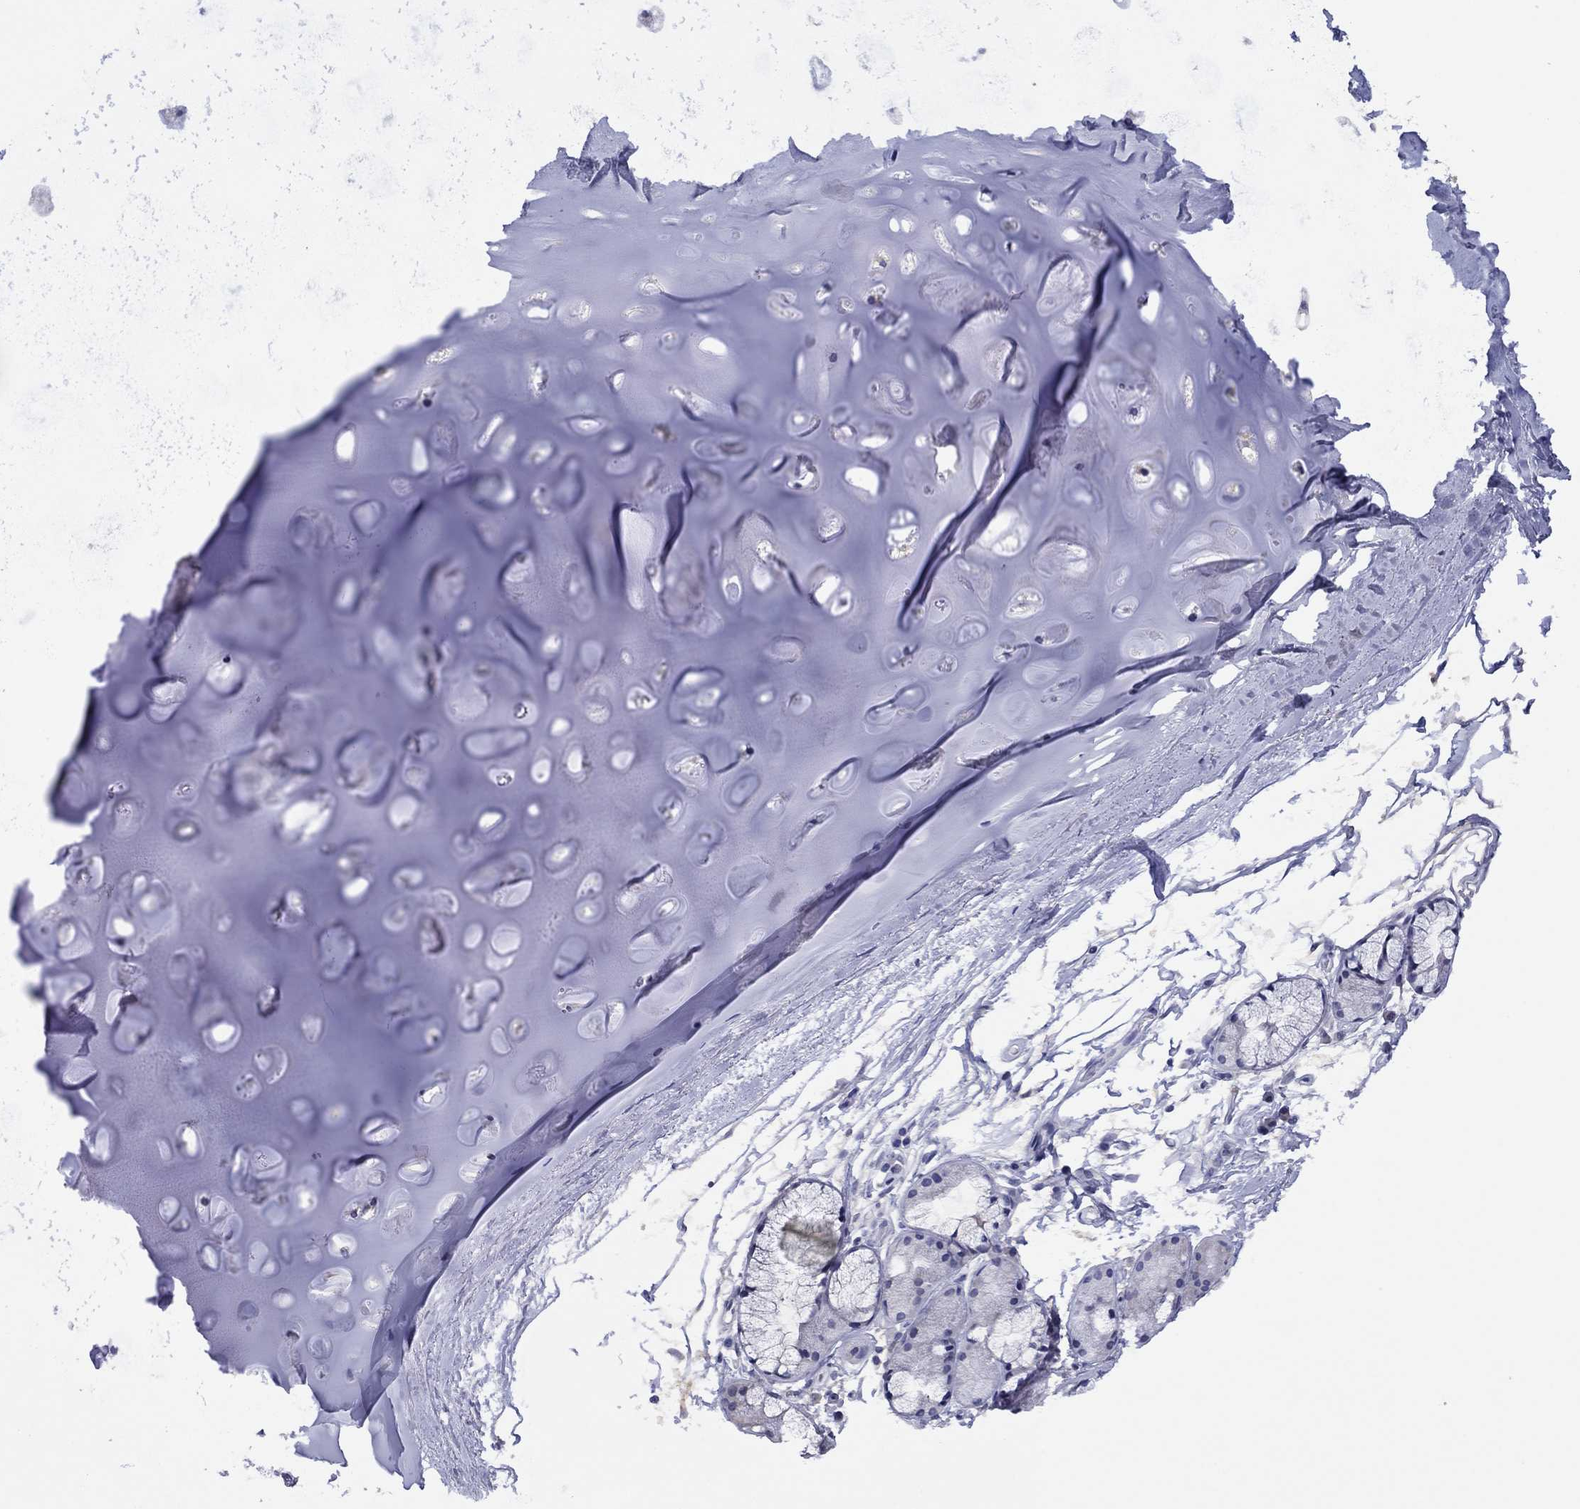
{"staining": {"intensity": "negative", "quantity": "none", "location": "none"}, "tissue": "soft tissue", "cell_type": "Chondrocytes", "image_type": "normal", "snomed": [{"axis": "morphology", "description": "Normal tissue, NOS"}, {"axis": "topography", "description": "Lymph node"}, {"axis": "topography", "description": "Bronchus"}], "caption": "This histopathology image is of normal soft tissue stained with immunohistochemistry to label a protein in brown with the nuclei are counter-stained blue. There is no positivity in chondrocytes.", "gene": "CYP2B6", "patient": {"sex": "female", "age": 70}}